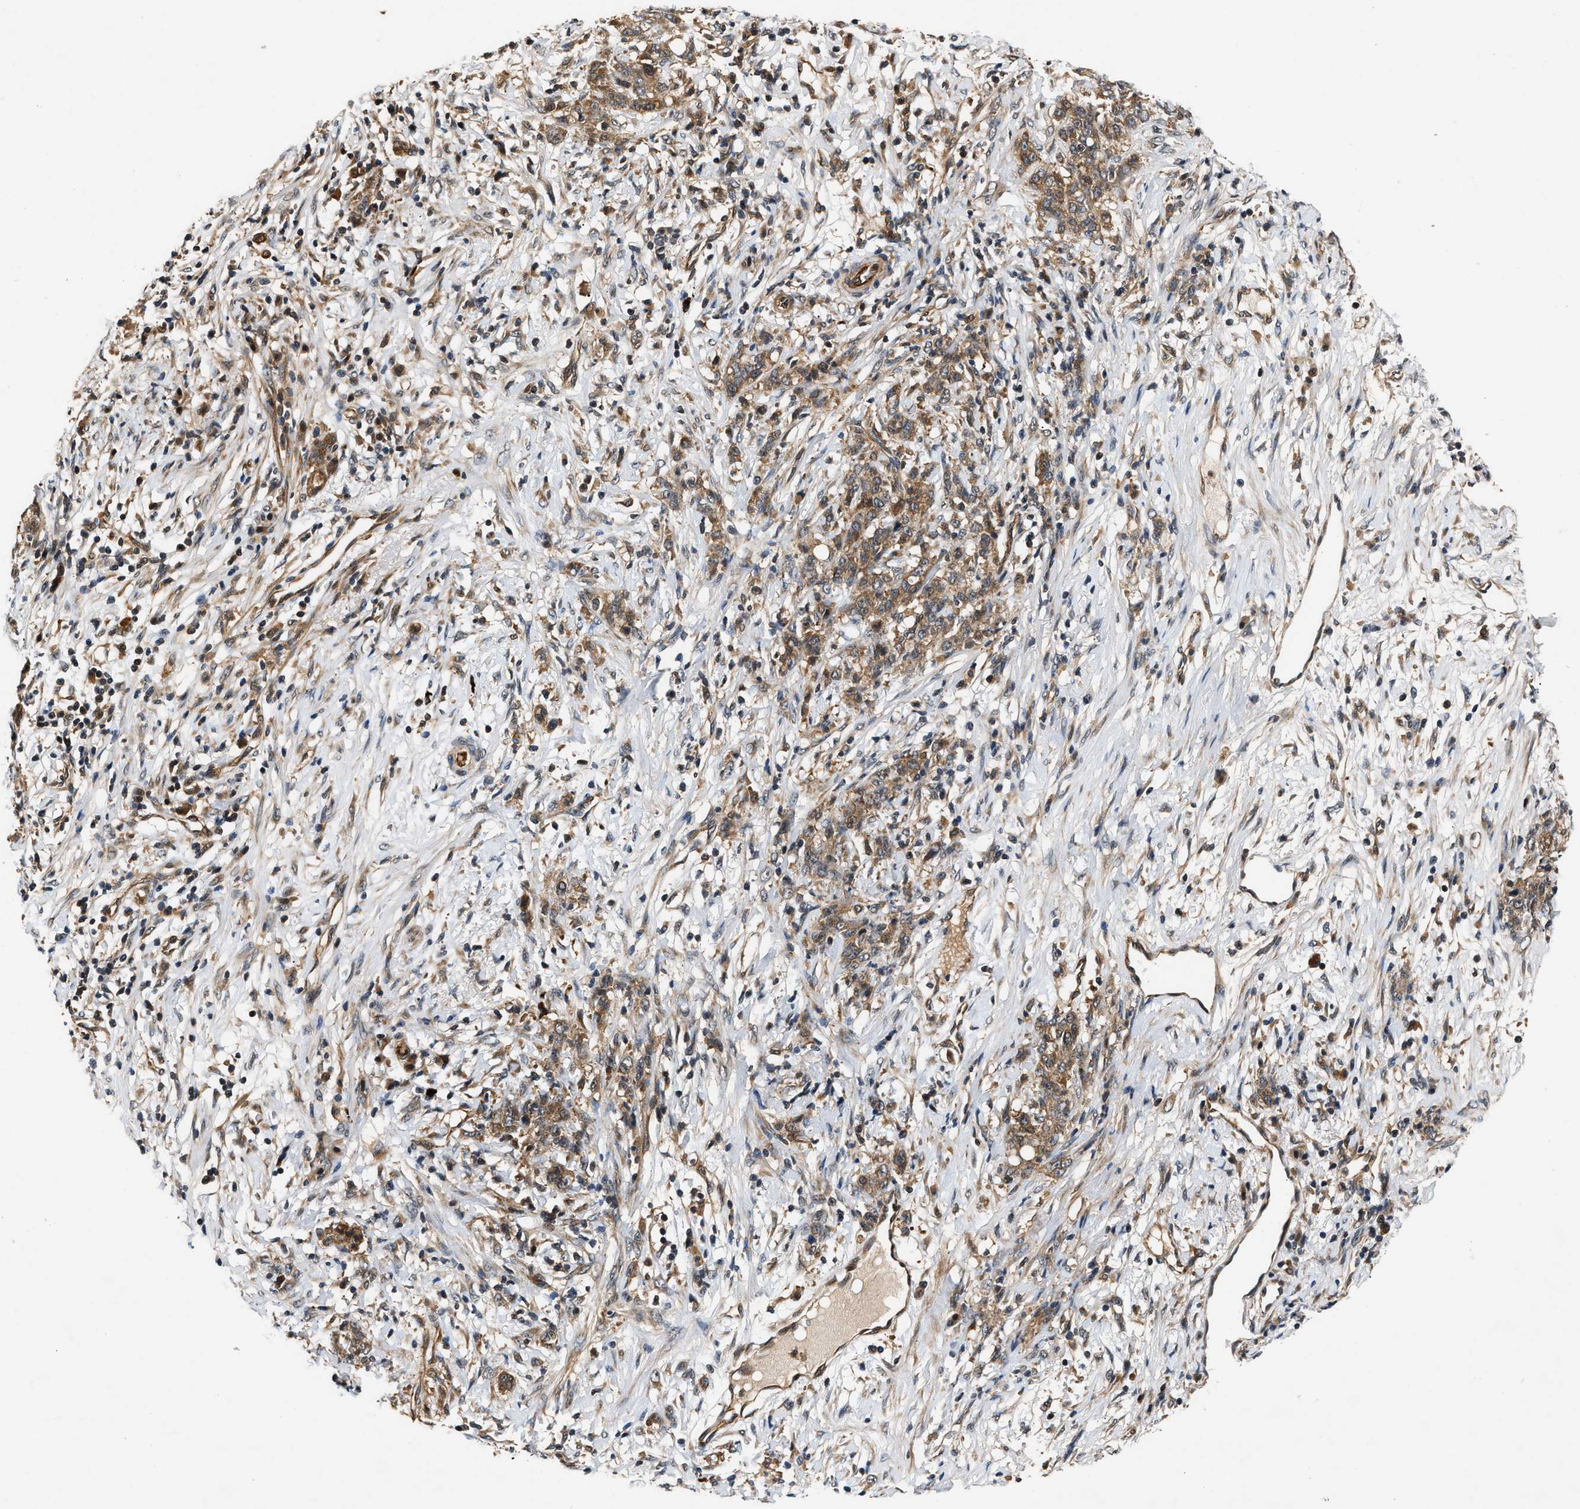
{"staining": {"intensity": "moderate", "quantity": ">75%", "location": "cytoplasmic/membranous"}, "tissue": "stomach cancer", "cell_type": "Tumor cells", "image_type": "cancer", "snomed": [{"axis": "morphology", "description": "Adenocarcinoma, NOS"}, {"axis": "topography", "description": "Stomach, lower"}], "caption": "A medium amount of moderate cytoplasmic/membranous expression is seen in approximately >75% of tumor cells in stomach adenocarcinoma tissue. The staining was performed using DAB (3,3'-diaminobenzidine) to visualize the protein expression in brown, while the nuclei were stained in blue with hematoxylin (Magnification: 20x).", "gene": "TUT7", "patient": {"sex": "male", "age": 88}}